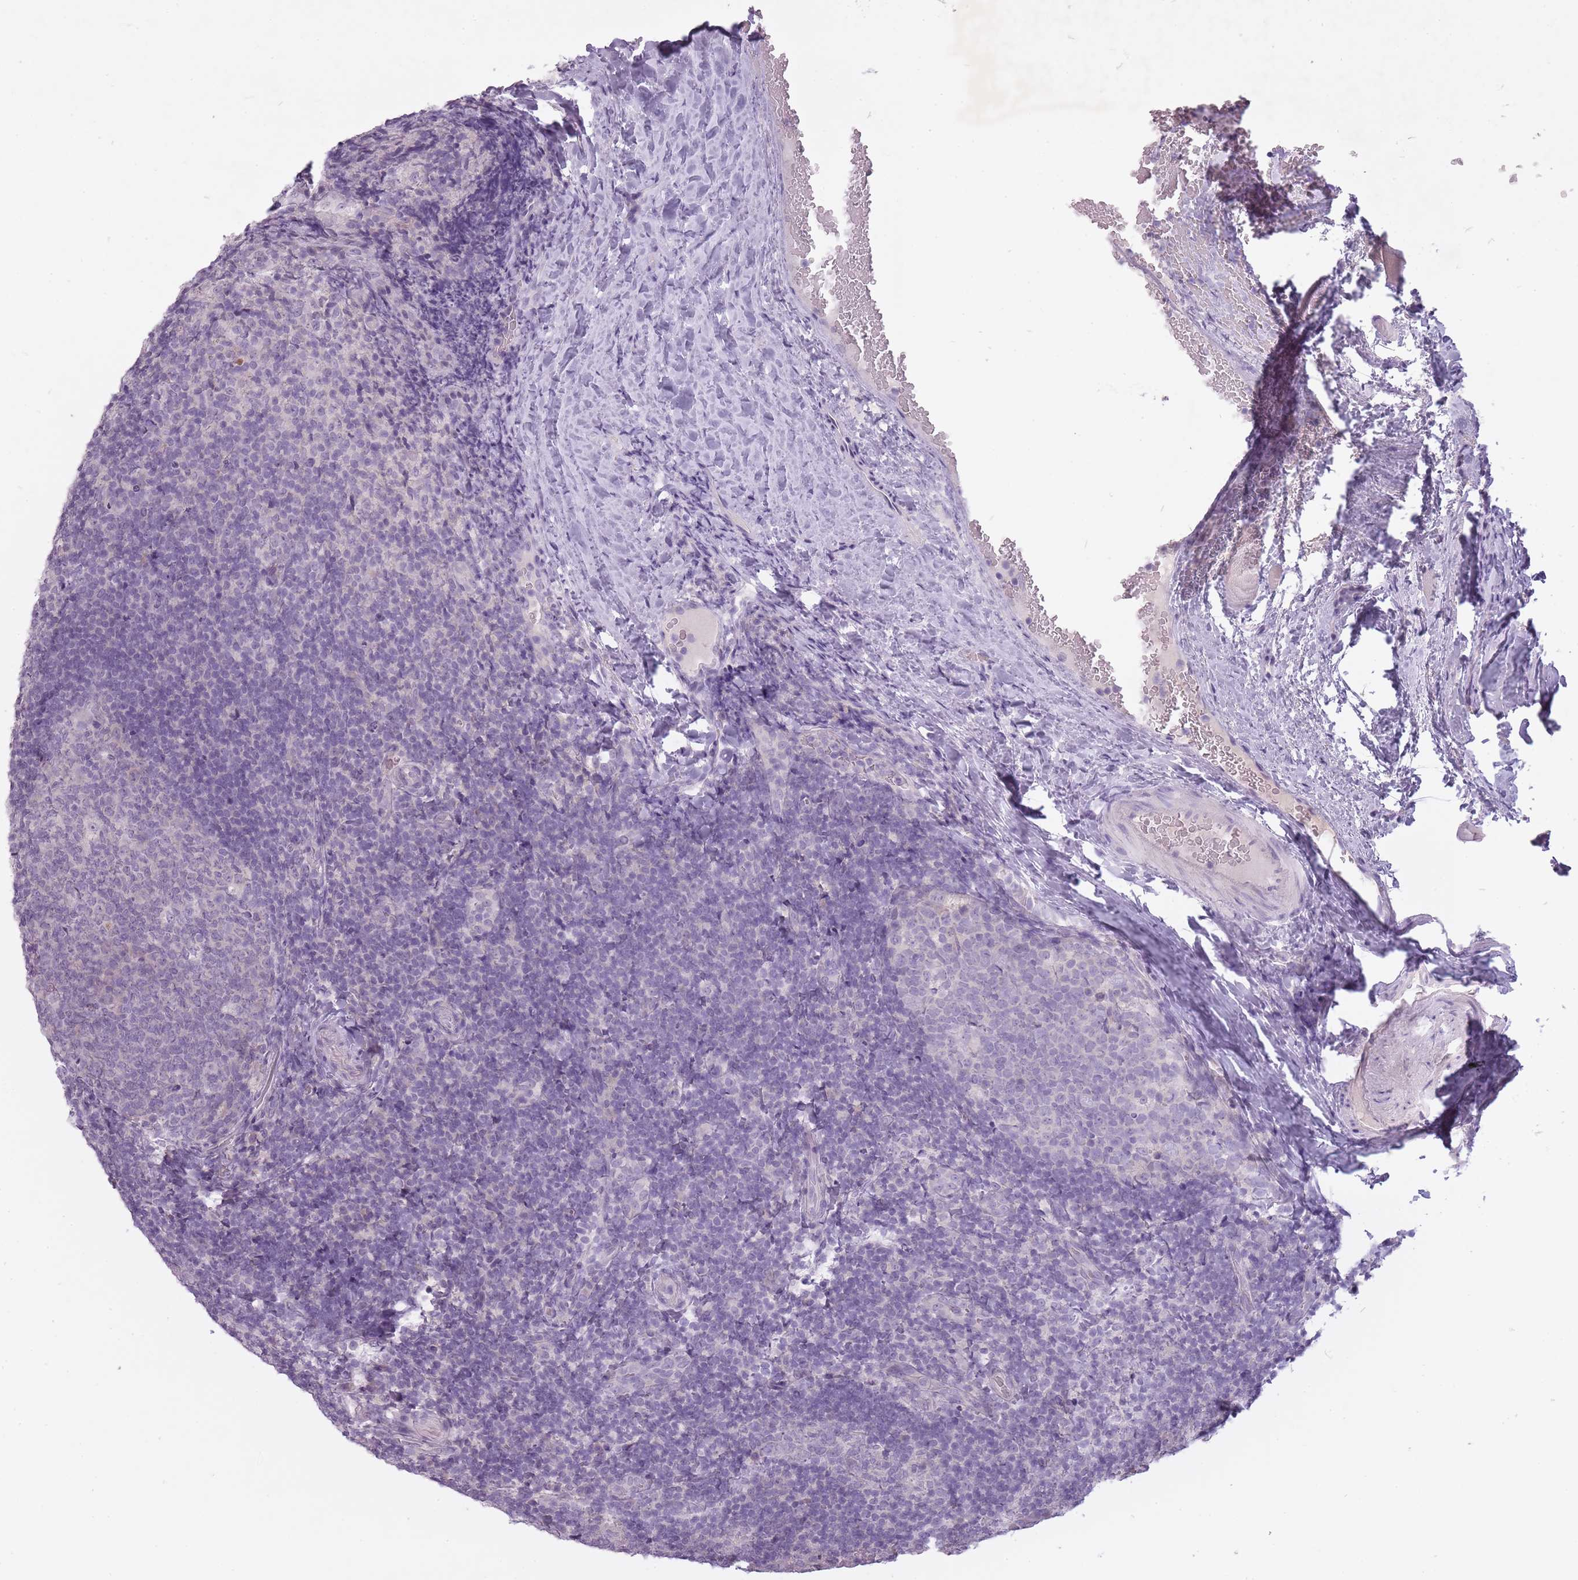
{"staining": {"intensity": "negative", "quantity": "none", "location": "none"}, "tissue": "tonsil", "cell_type": "Germinal center cells", "image_type": "normal", "snomed": [{"axis": "morphology", "description": "Normal tissue, NOS"}, {"axis": "topography", "description": "Tonsil"}], "caption": "Immunohistochemistry of normal human tonsil reveals no positivity in germinal center cells.", "gene": "FAM43B", "patient": {"sex": "male", "age": 17}}